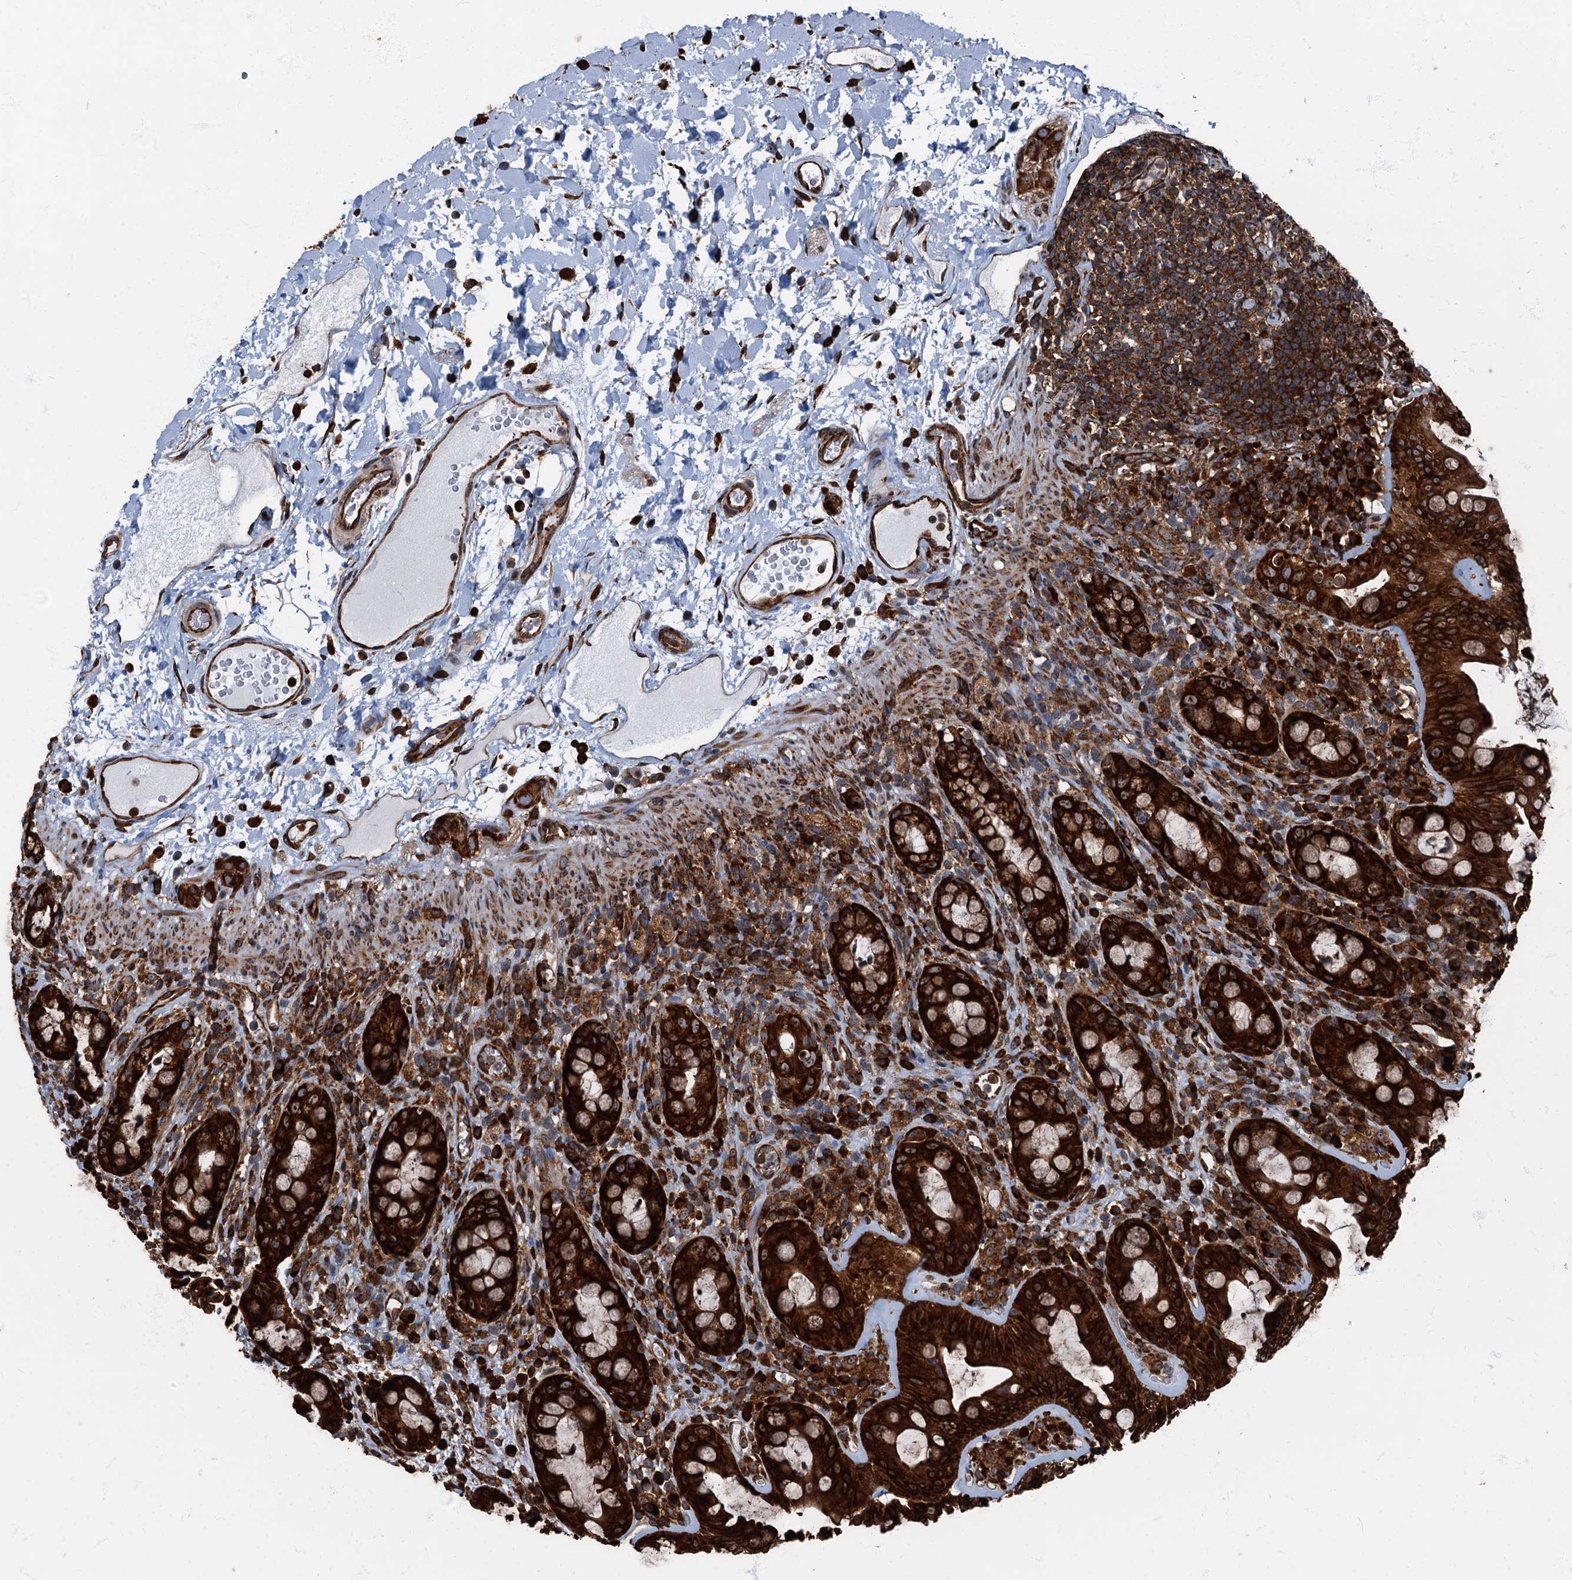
{"staining": {"intensity": "strong", "quantity": ">75%", "location": "cytoplasmic/membranous"}, "tissue": "rectum", "cell_type": "Glandular cells", "image_type": "normal", "snomed": [{"axis": "morphology", "description": "Normal tissue, NOS"}, {"axis": "topography", "description": "Rectum"}], "caption": "Human rectum stained for a protein (brown) shows strong cytoplasmic/membranous positive positivity in about >75% of glandular cells.", "gene": "ATP2C1", "patient": {"sex": "female", "age": 57}}